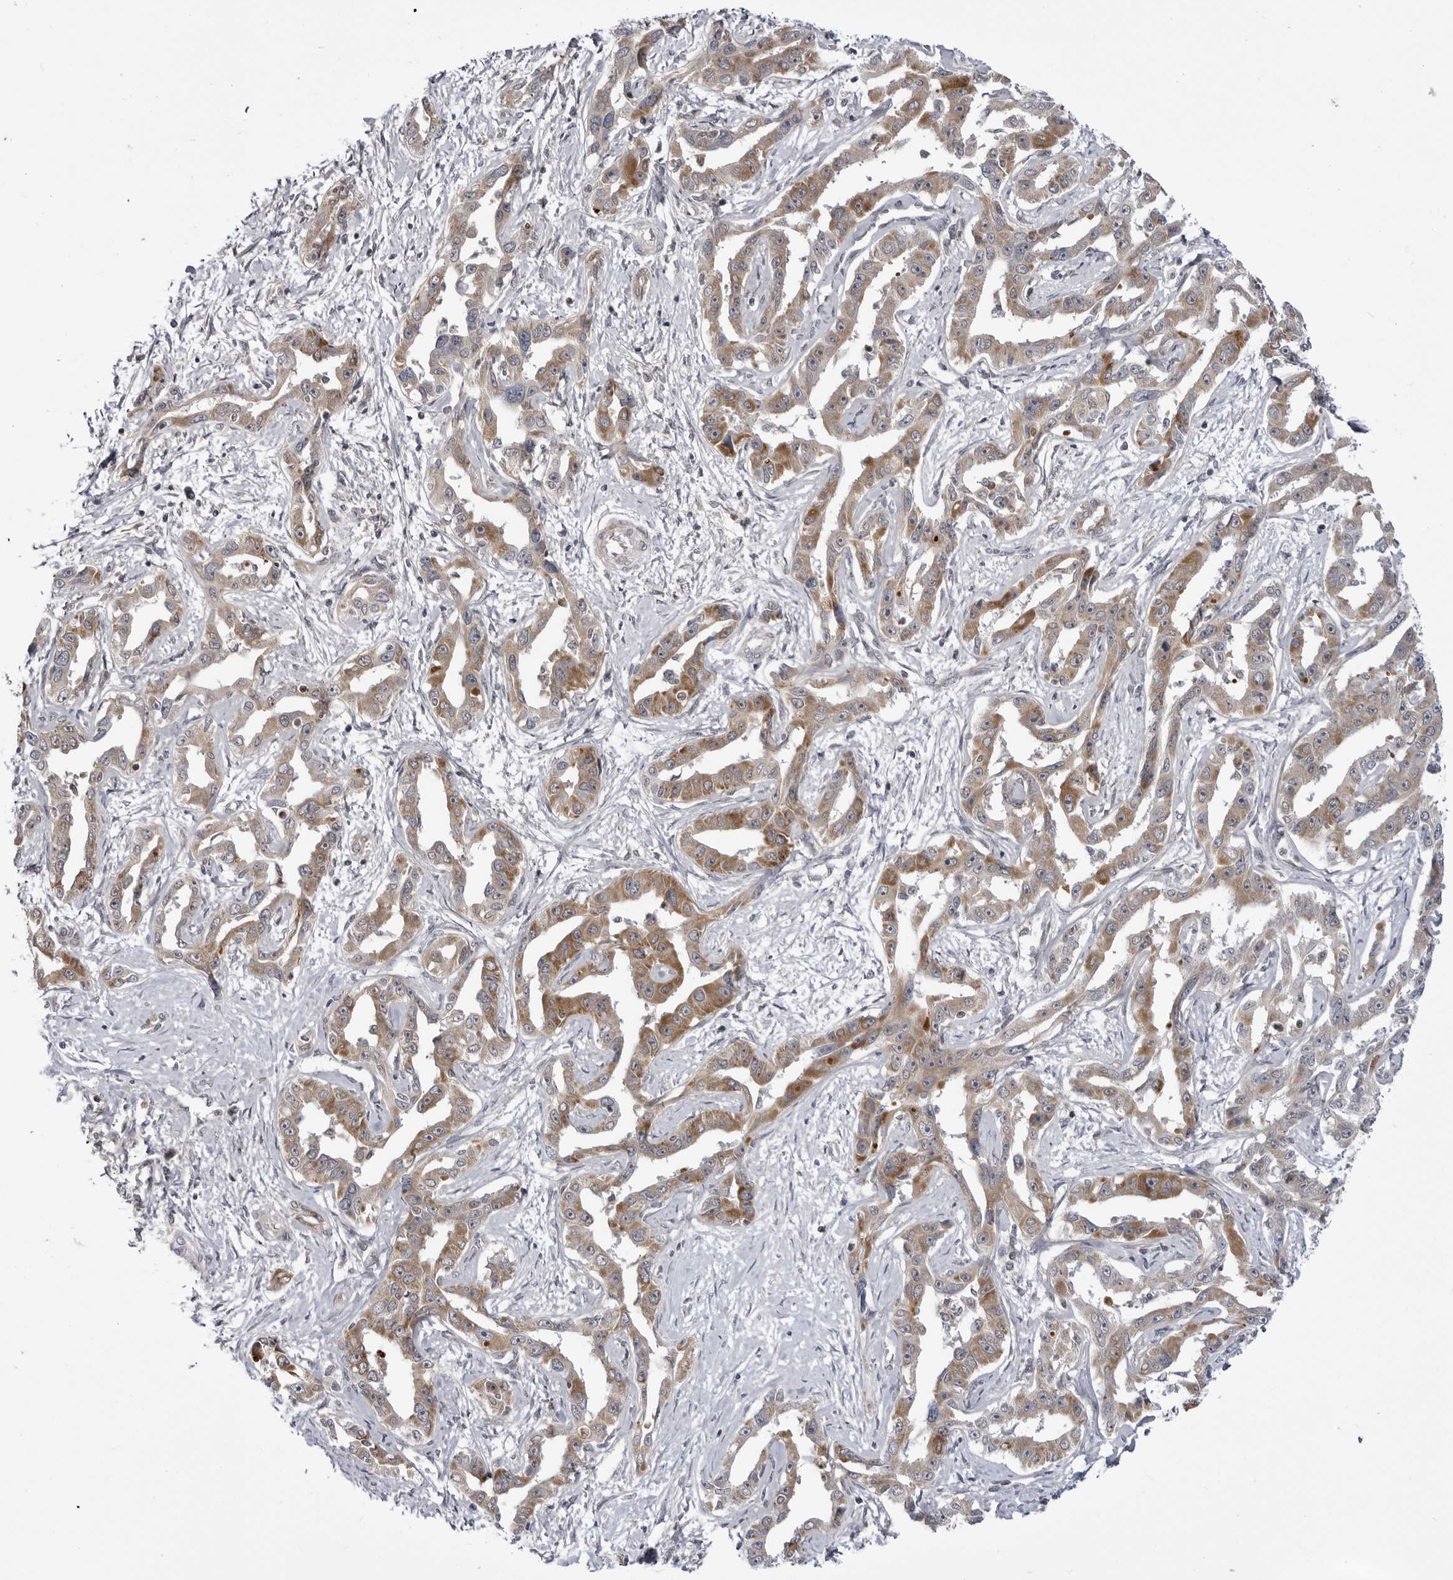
{"staining": {"intensity": "weak", "quantity": ">75%", "location": "cytoplasmic/membranous"}, "tissue": "liver cancer", "cell_type": "Tumor cells", "image_type": "cancer", "snomed": [{"axis": "morphology", "description": "Cholangiocarcinoma"}, {"axis": "topography", "description": "Liver"}], "caption": "Brown immunohistochemical staining in cholangiocarcinoma (liver) demonstrates weak cytoplasmic/membranous expression in about >75% of tumor cells.", "gene": "CCDC18", "patient": {"sex": "male", "age": 59}}